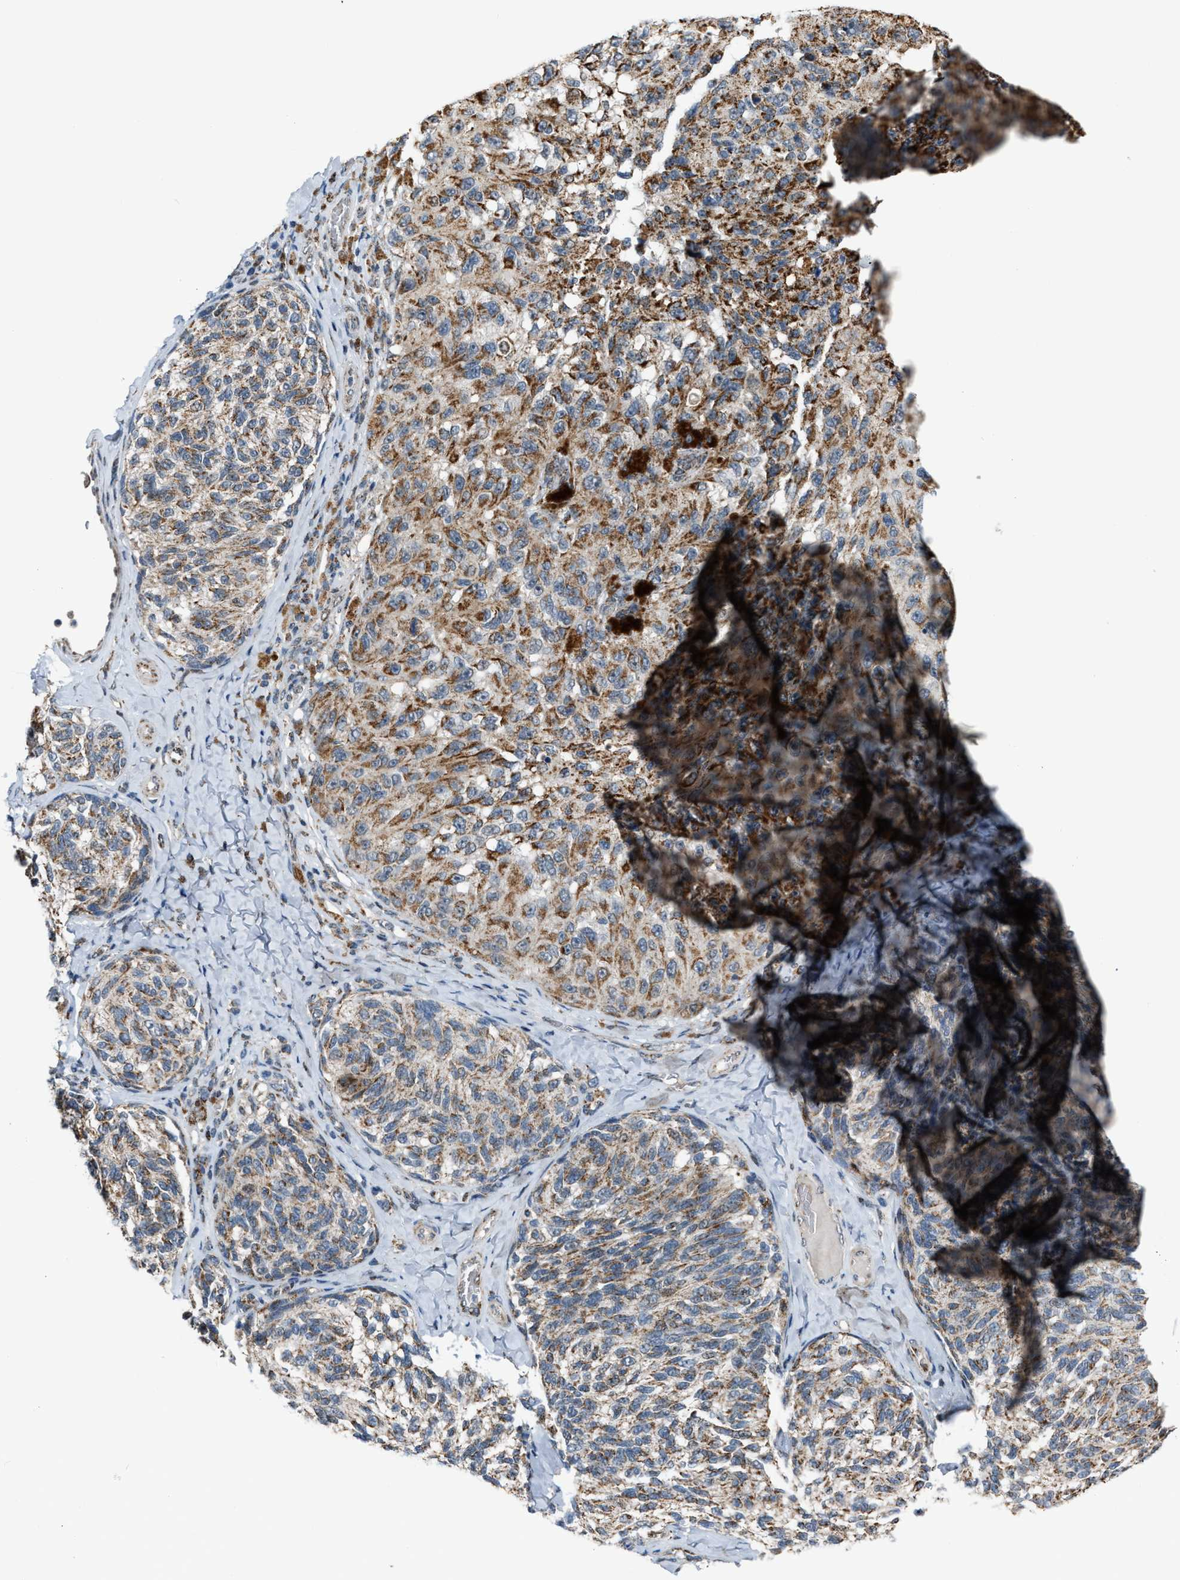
{"staining": {"intensity": "moderate", "quantity": ">75%", "location": "cytoplasmic/membranous"}, "tissue": "melanoma", "cell_type": "Tumor cells", "image_type": "cancer", "snomed": [{"axis": "morphology", "description": "Malignant melanoma, NOS"}, {"axis": "topography", "description": "Skin"}], "caption": "Tumor cells display moderate cytoplasmic/membranous positivity in approximately >75% of cells in melanoma.", "gene": "CHN2", "patient": {"sex": "female", "age": 73}}